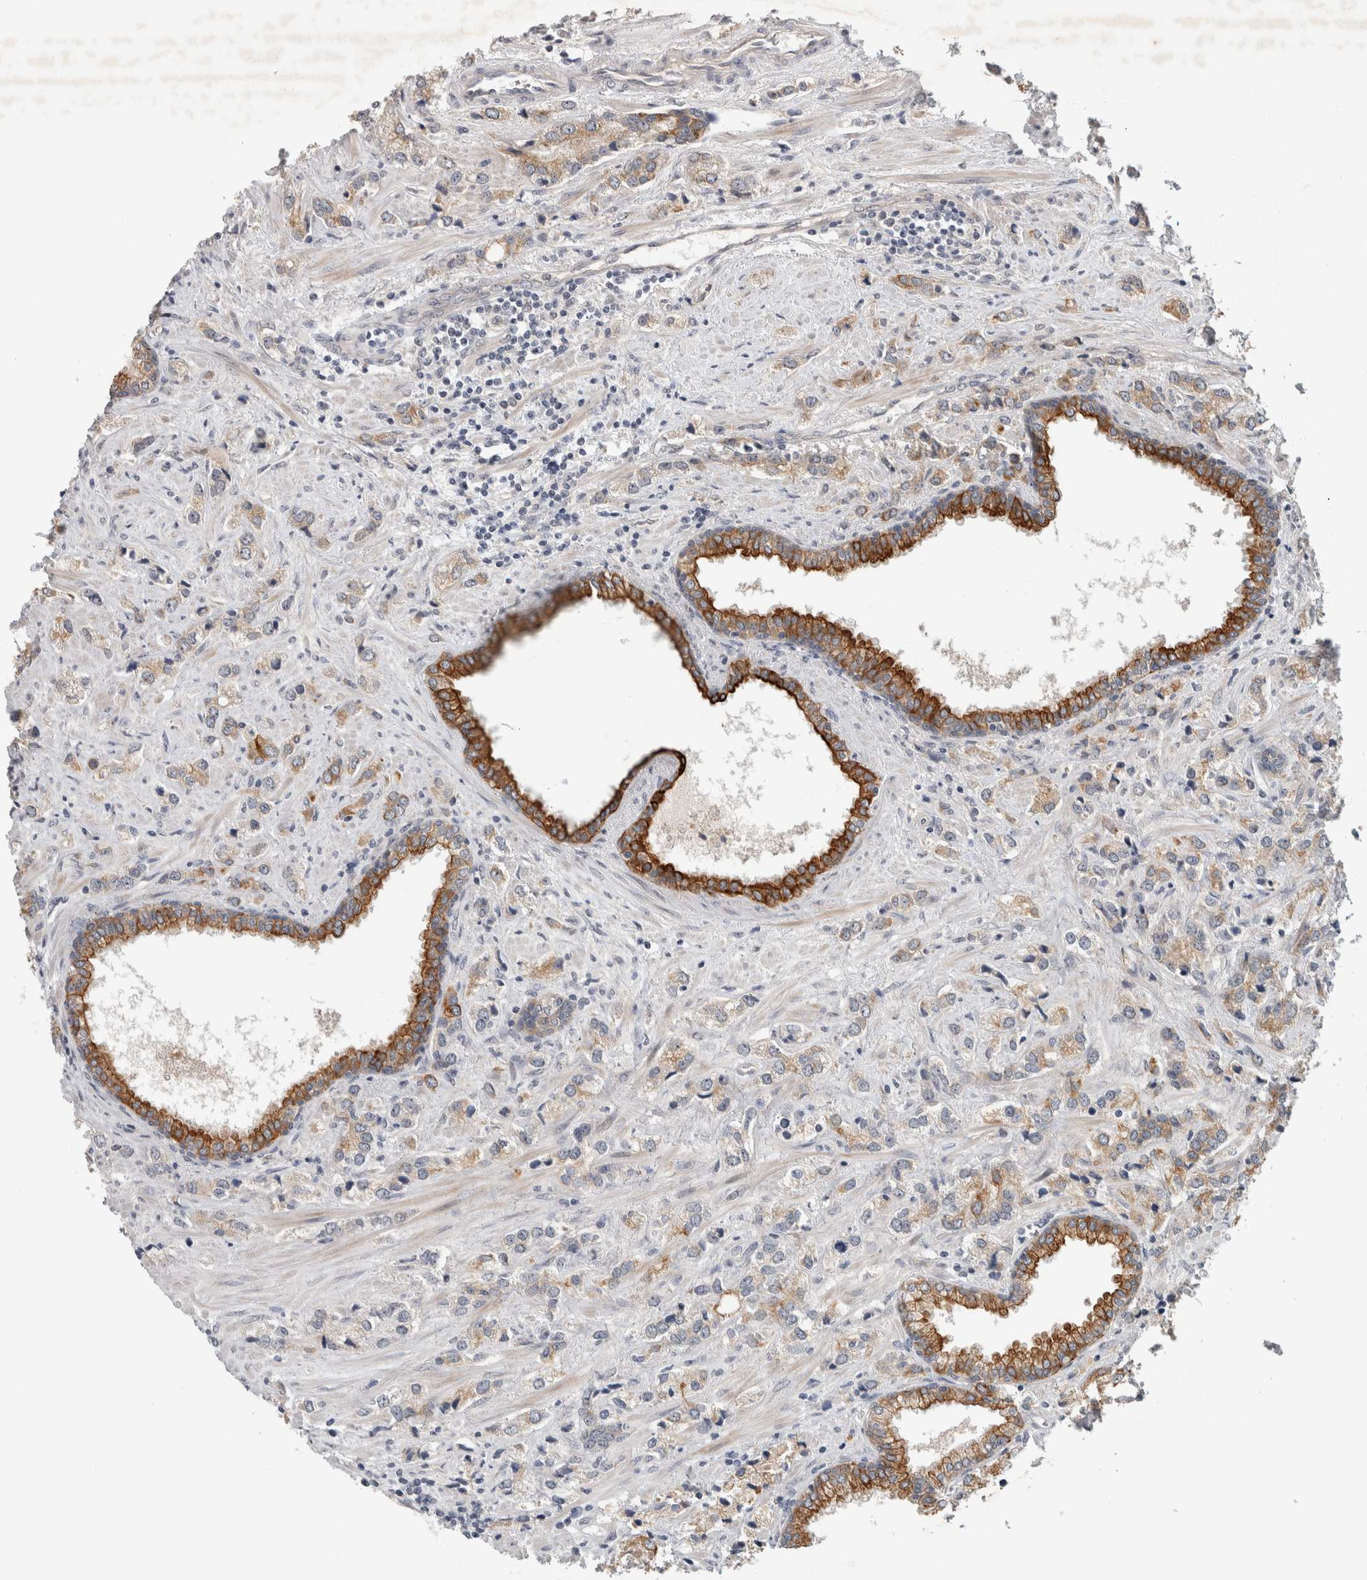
{"staining": {"intensity": "moderate", "quantity": "25%-75%", "location": "cytoplasmic/membranous"}, "tissue": "prostate cancer", "cell_type": "Tumor cells", "image_type": "cancer", "snomed": [{"axis": "morphology", "description": "Adenocarcinoma, High grade"}, {"axis": "topography", "description": "Prostate"}], "caption": "Immunohistochemical staining of human prostate cancer (adenocarcinoma (high-grade)) reveals medium levels of moderate cytoplasmic/membranous protein positivity in about 25%-75% of tumor cells.", "gene": "CRISPLD1", "patient": {"sex": "male", "age": 66}}